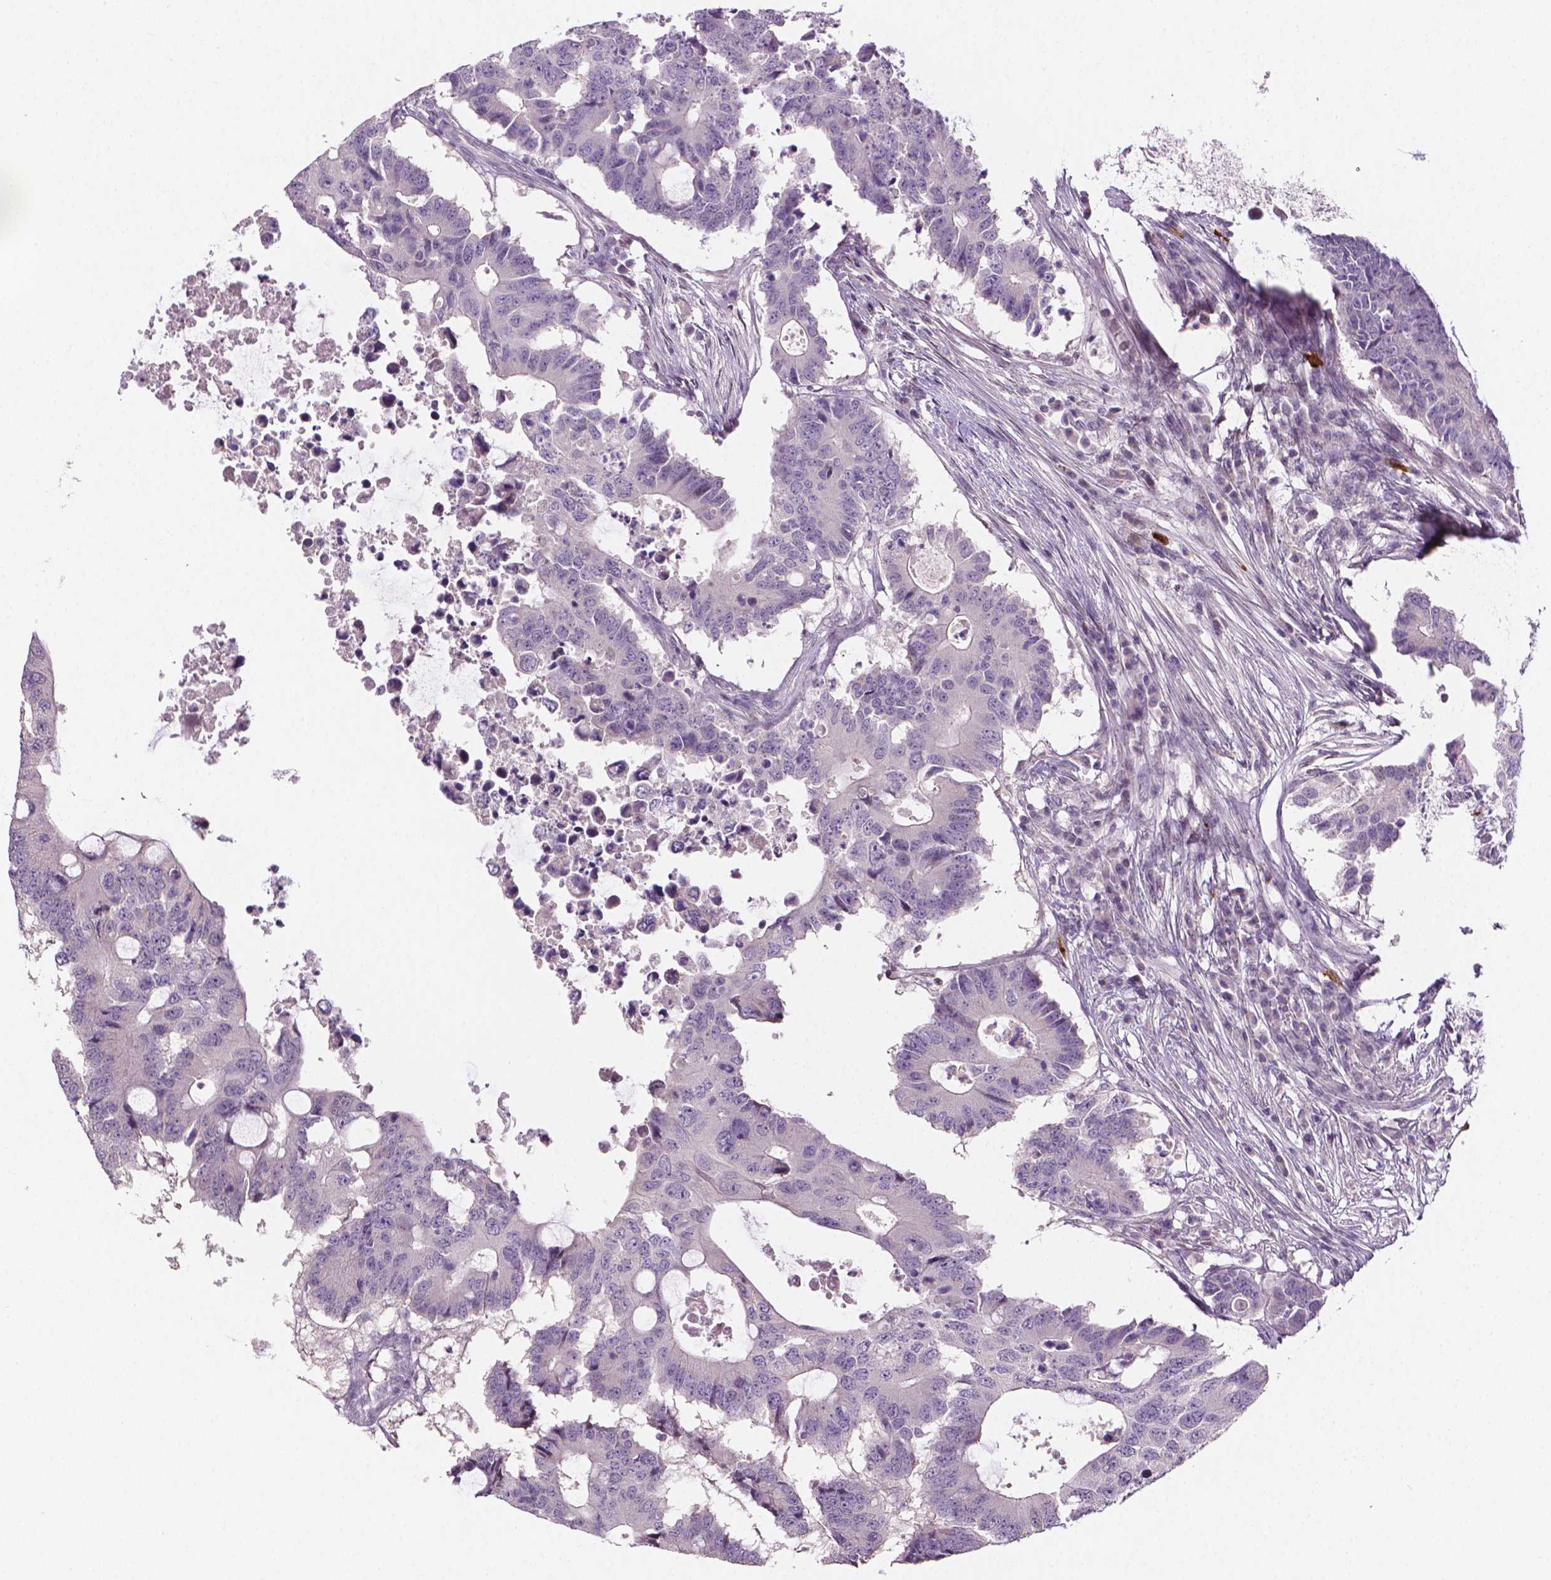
{"staining": {"intensity": "negative", "quantity": "none", "location": "none"}, "tissue": "colorectal cancer", "cell_type": "Tumor cells", "image_type": "cancer", "snomed": [{"axis": "morphology", "description": "Adenocarcinoma, NOS"}, {"axis": "topography", "description": "Colon"}], "caption": "Adenocarcinoma (colorectal) was stained to show a protein in brown. There is no significant expression in tumor cells.", "gene": "NCAN", "patient": {"sex": "male", "age": 71}}